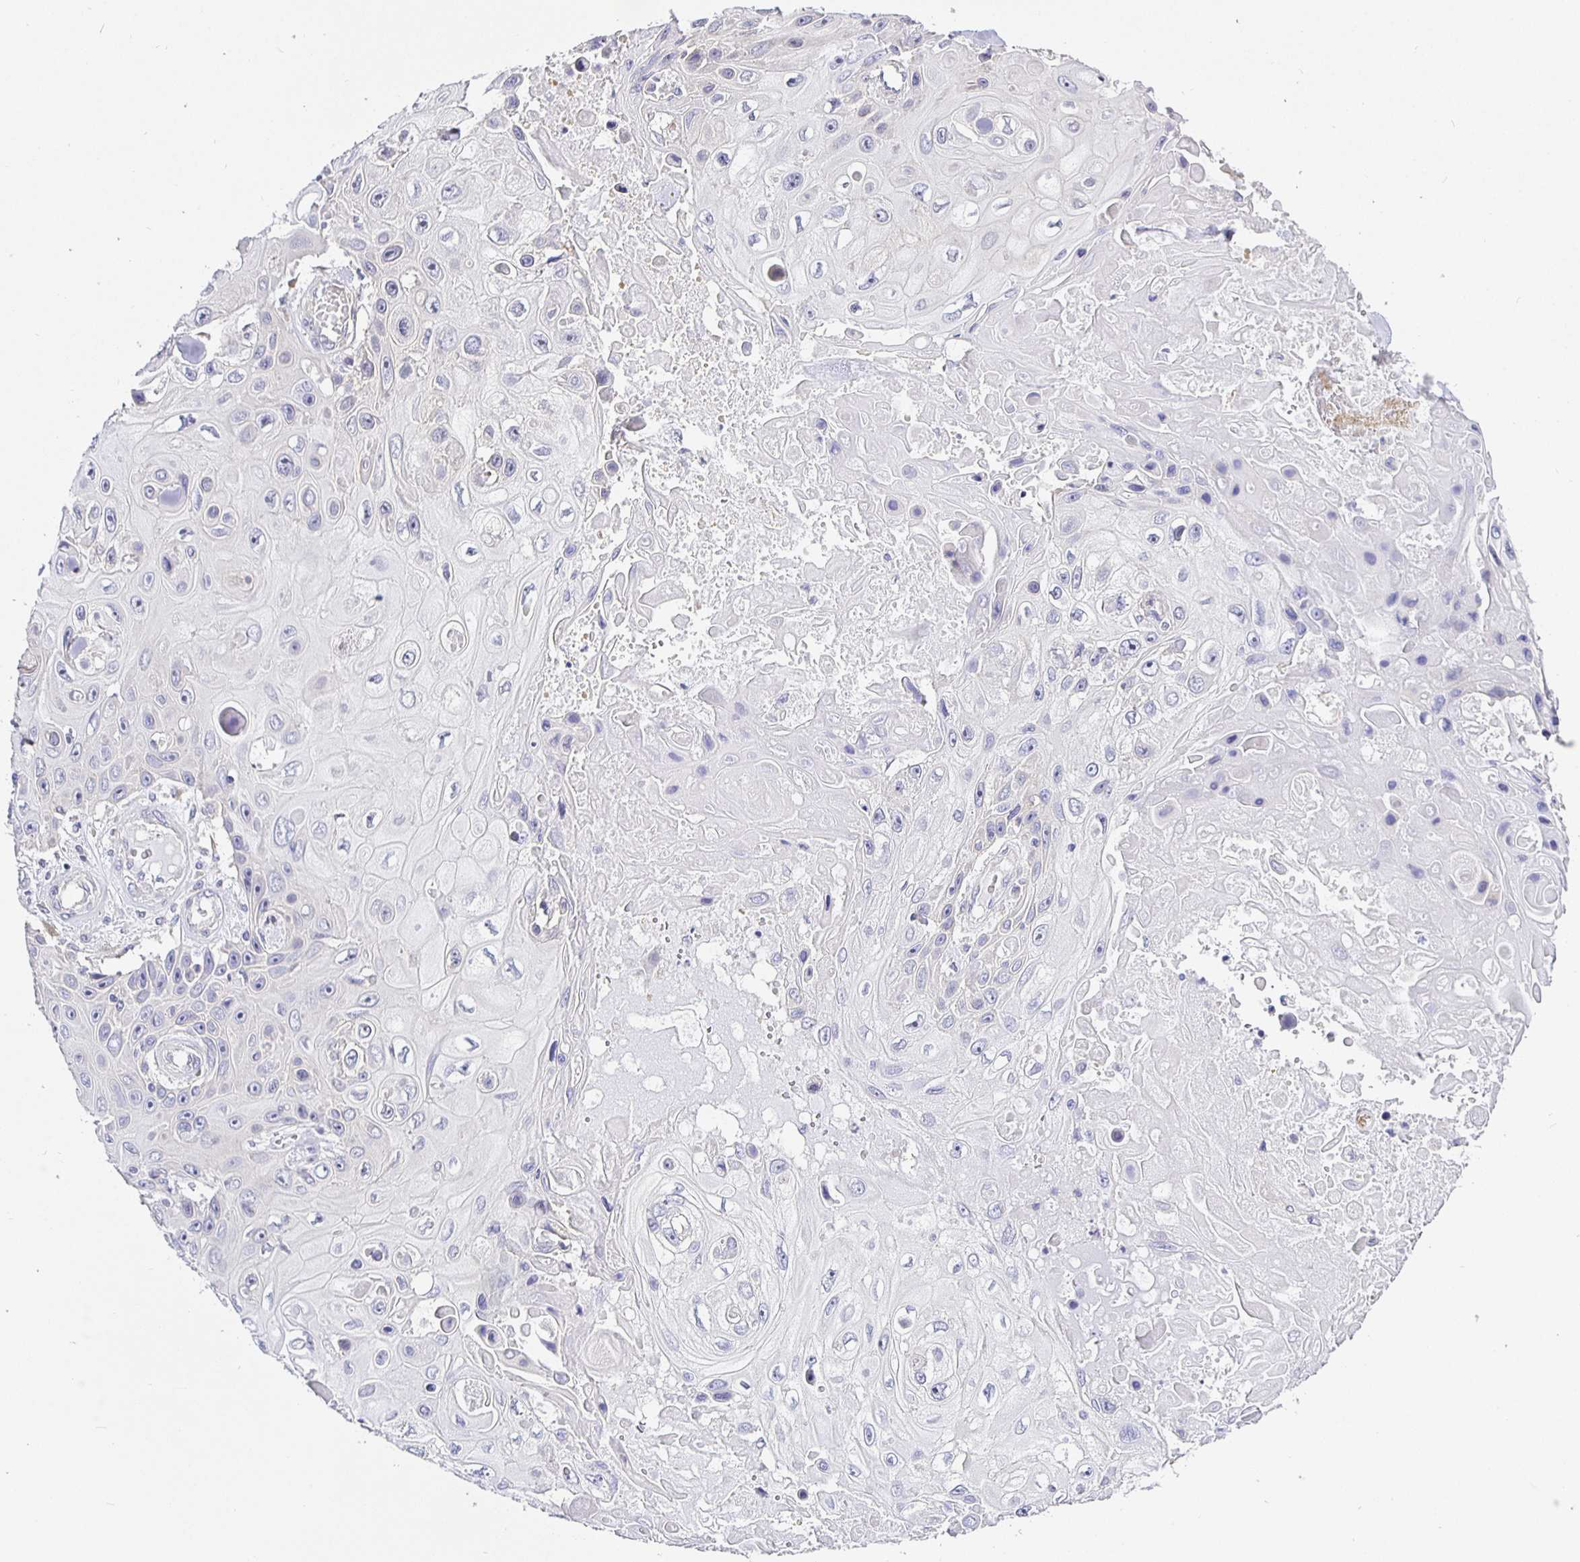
{"staining": {"intensity": "negative", "quantity": "none", "location": "none"}, "tissue": "skin cancer", "cell_type": "Tumor cells", "image_type": "cancer", "snomed": [{"axis": "morphology", "description": "Squamous cell carcinoma, NOS"}, {"axis": "topography", "description": "Skin"}], "caption": "The immunohistochemistry (IHC) histopathology image has no significant staining in tumor cells of skin cancer tissue.", "gene": "OPALIN", "patient": {"sex": "male", "age": 82}}